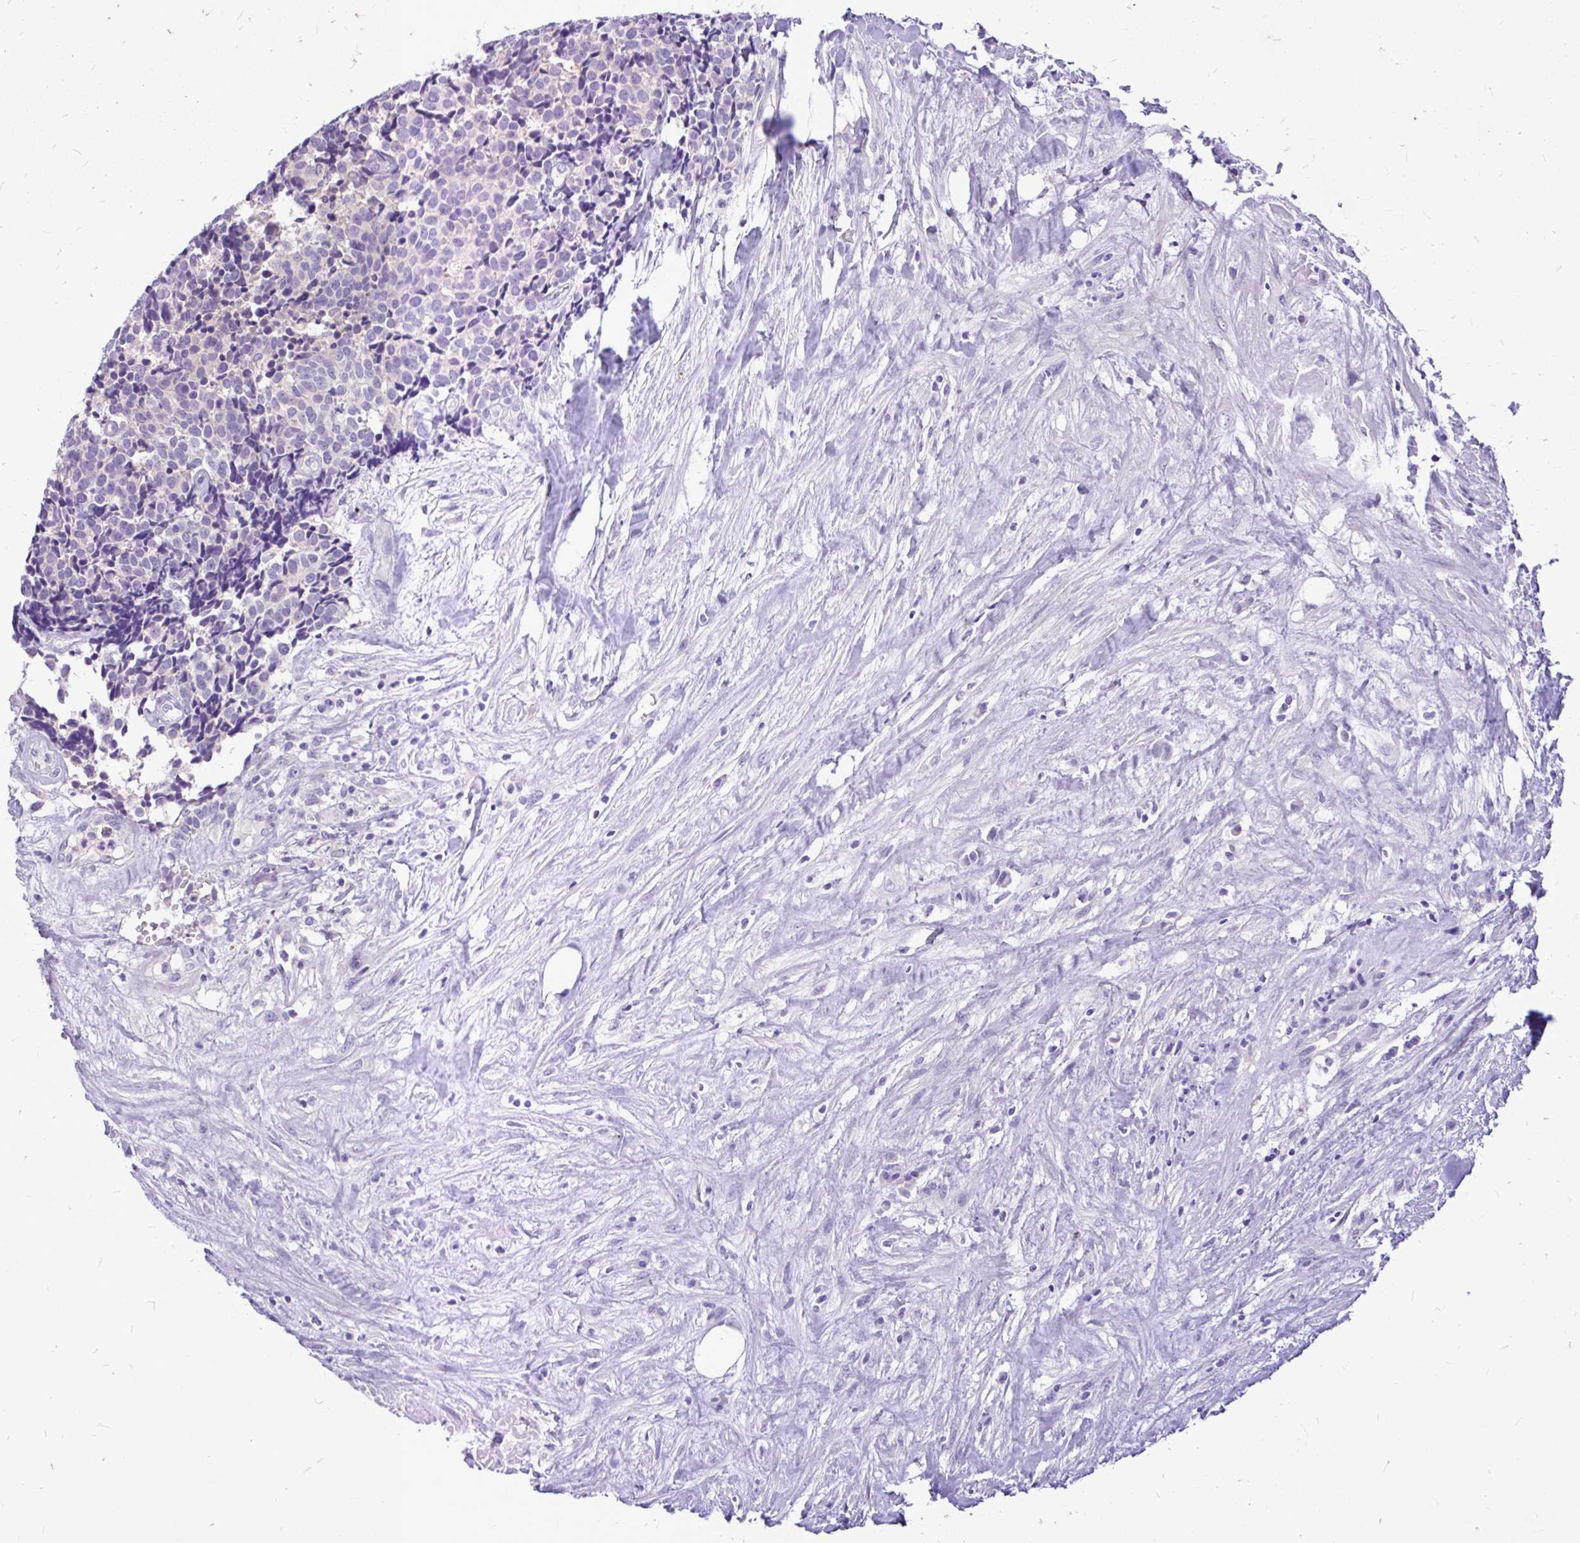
{"staining": {"intensity": "negative", "quantity": "none", "location": "none"}, "tissue": "carcinoid", "cell_type": "Tumor cells", "image_type": "cancer", "snomed": [{"axis": "morphology", "description": "Carcinoid, malignant, NOS"}, {"axis": "topography", "description": "Skin"}], "caption": "Immunohistochemistry of carcinoid exhibits no staining in tumor cells.", "gene": "MAP1LC3A", "patient": {"sex": "female", "age": 79}}